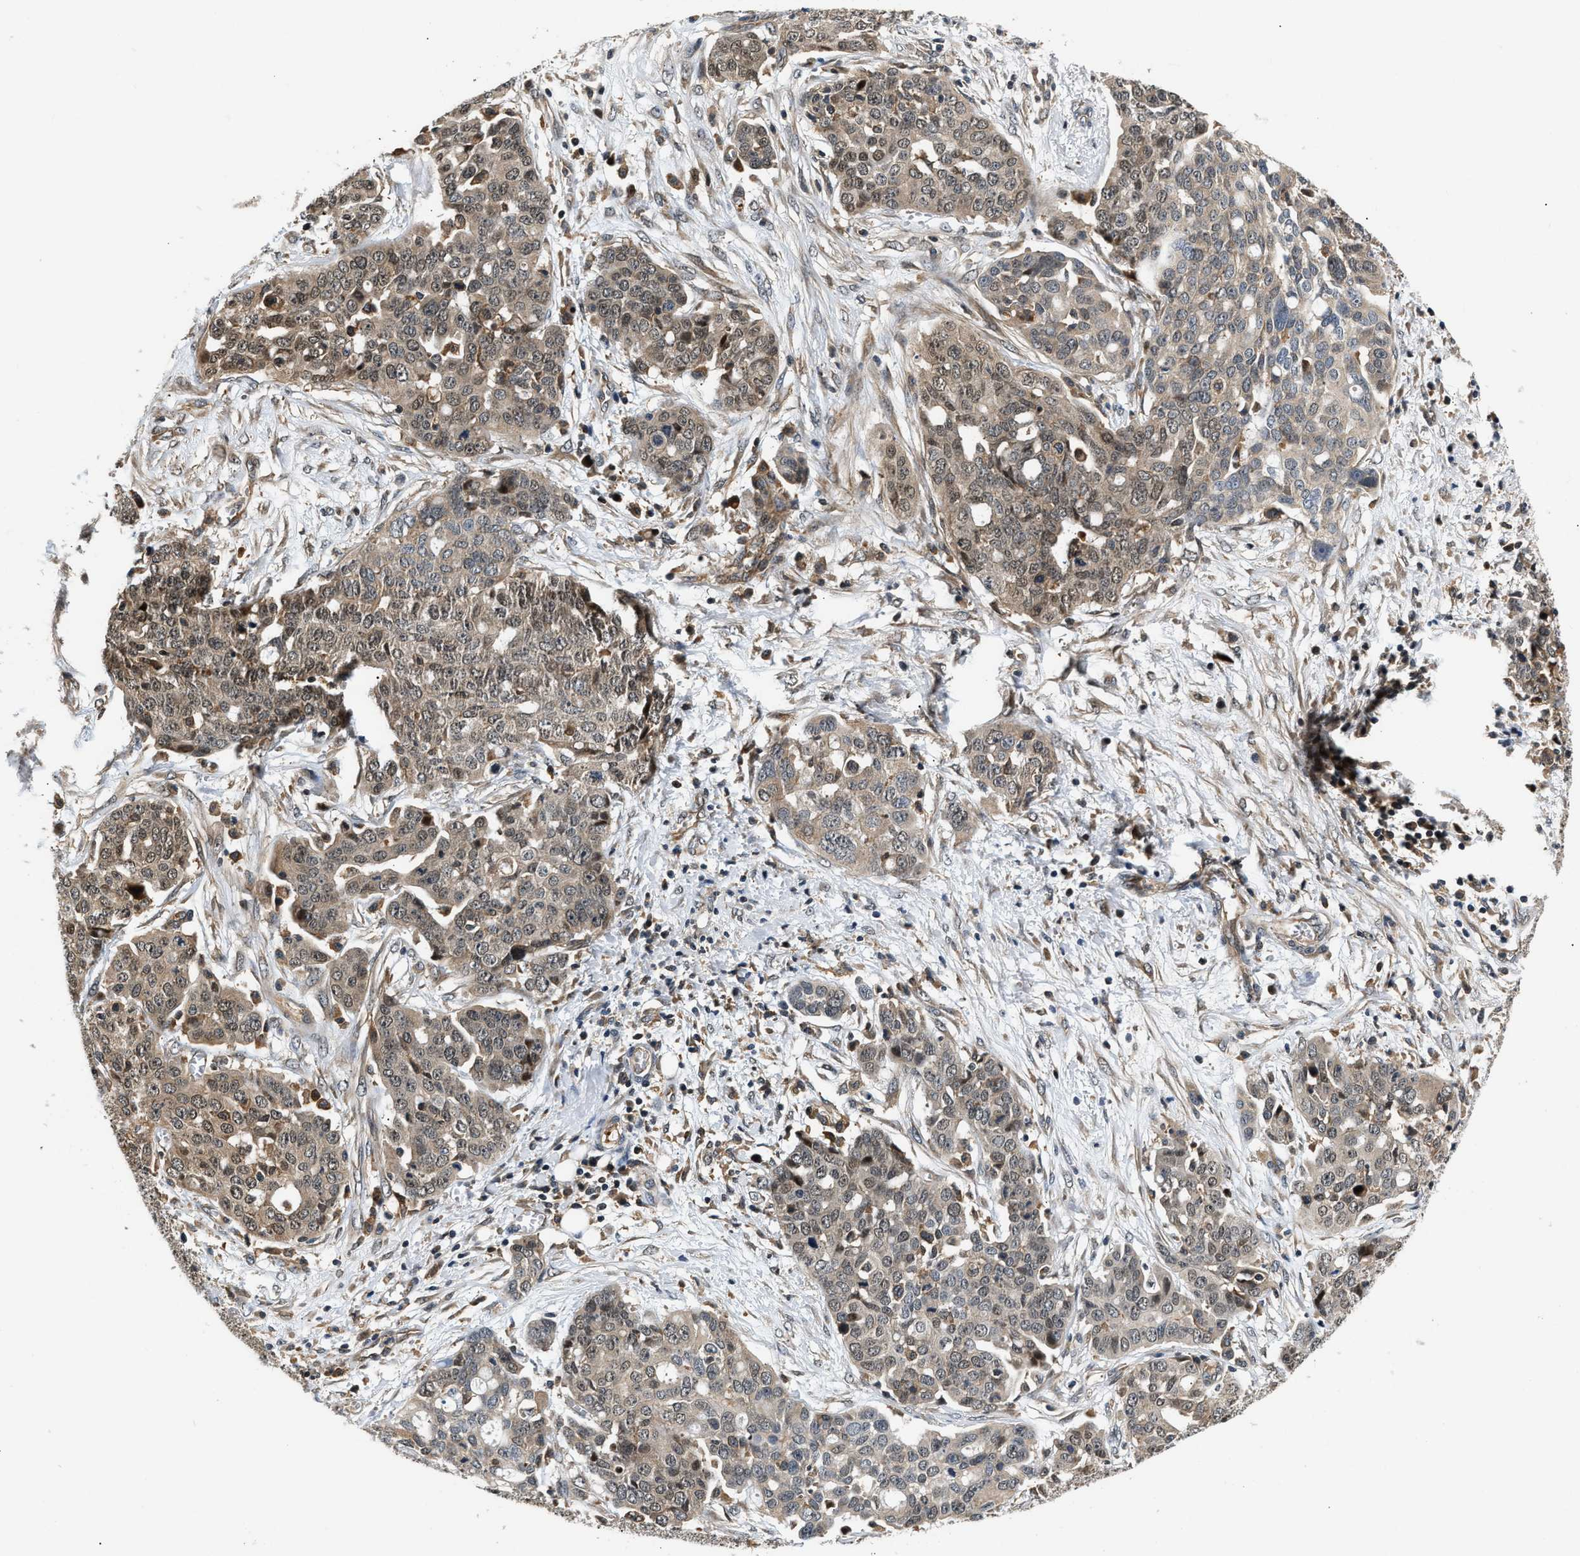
{"staining": {"intensity": "weak", "quantity": "25%-75%", "location": "cytoplasmic/membranous"}, "tissue": "ovarian cancer", "cell_type": "Tumor cells", "image_type": "cancer", "snomed": [{"axis": "morphology", "description": "Cystadenocarcinoma, serous, NOS"}, {"axis": "topography", "description": "Soft tissue"}, {"axis": "topography", "description": "Ovary"}], "caption": "A low amount of weak cytoplasmic/membranous staining is identified in approximately 25%-75% of tumor cells in ovarian cancer (serous cystadenocarcinoma) tissue.", "gene": "TUT7", "patient": {"sex": "female", "age": 57}}